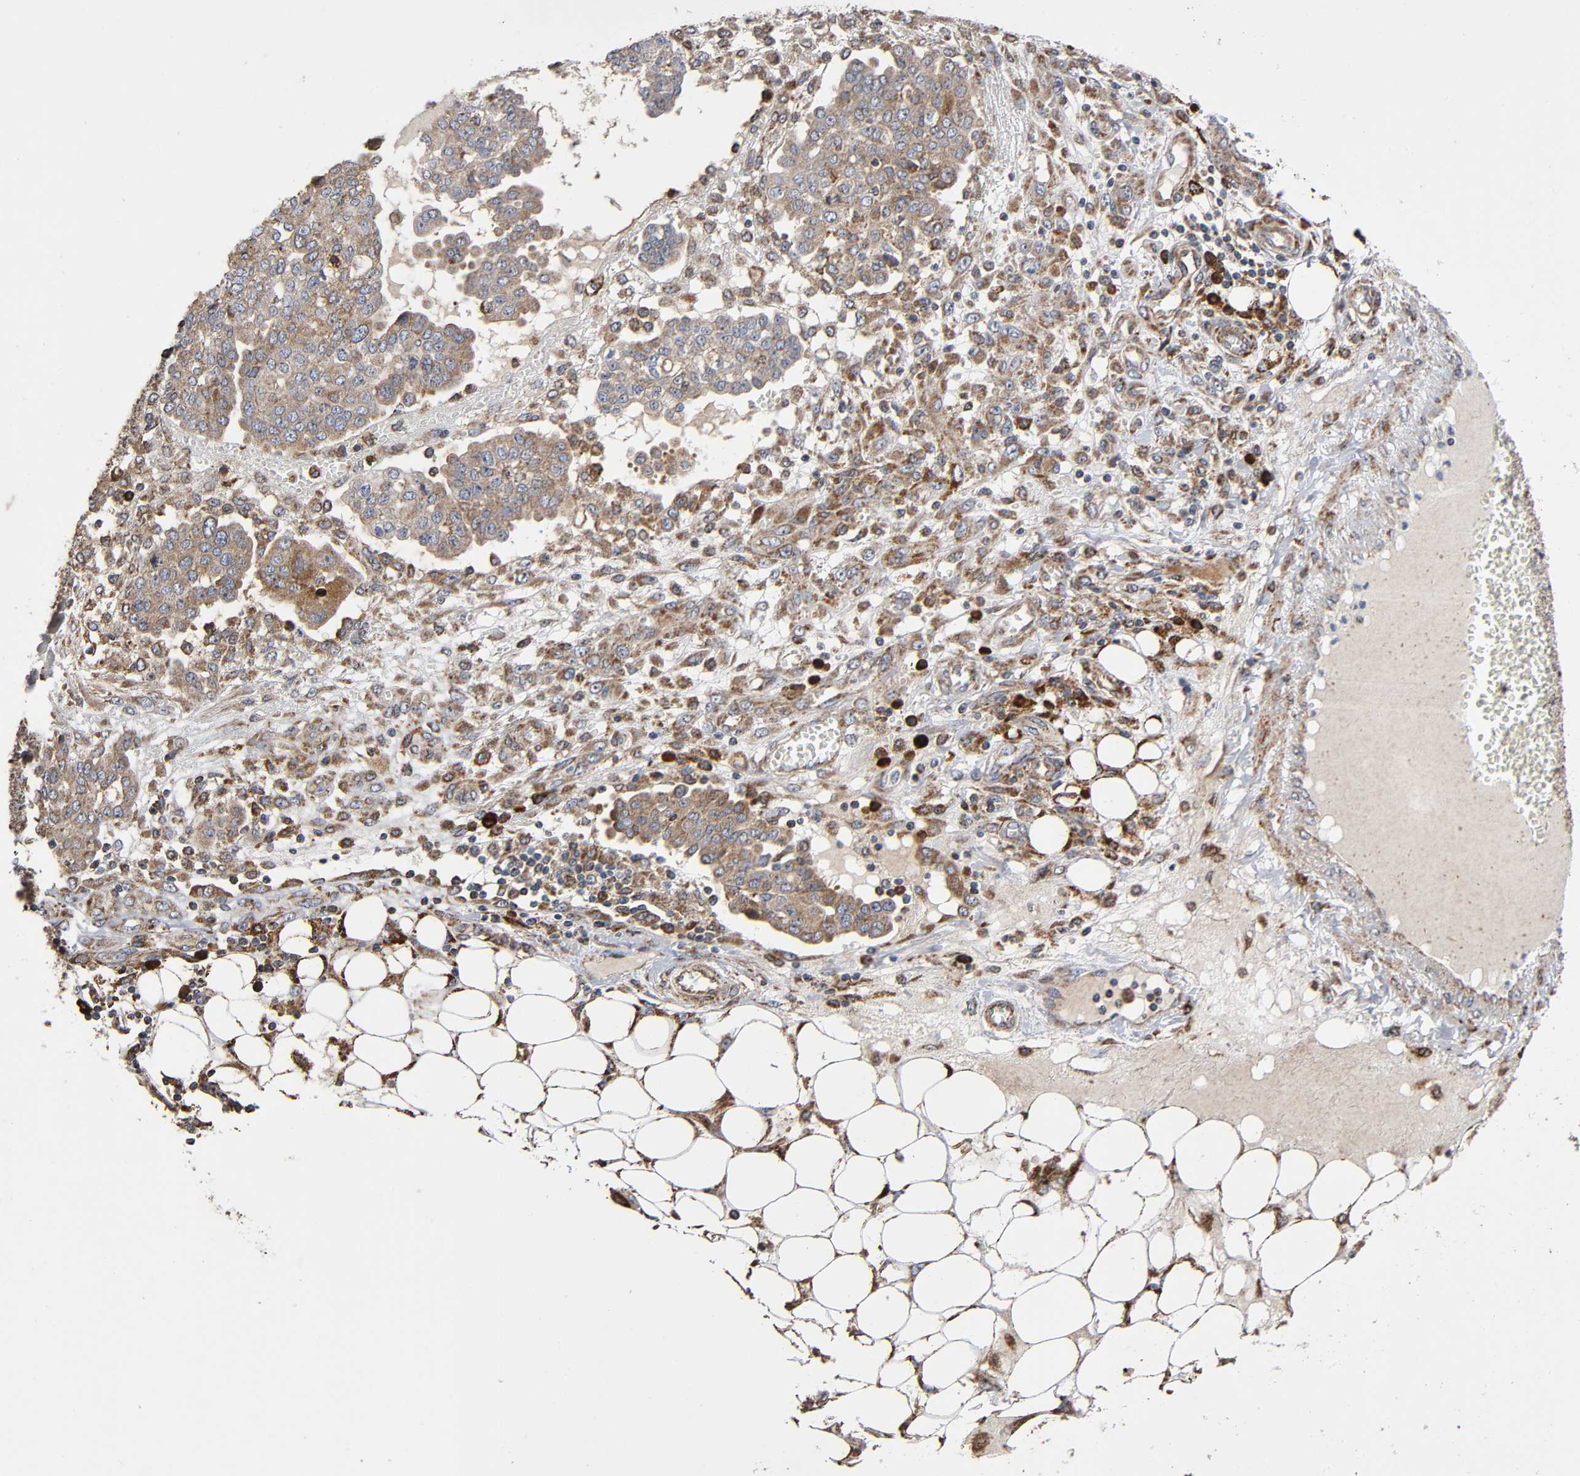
{"staining": {"intensity": "moderate", "quantity": "25%-75%", "location": "cytoplasmic/membranous"}, "tissue": "ovarian cancer", "cell_type": "Tumor cells", "image_type": "cancer", "snomed": [{"axis": "morphology", "description": "Cystadenocarcinoma, serous, NOS"}, {"axis": "topography", "description": "Soft tissue"}, {"axis": "topography", "description": "Ovary"}], "caption": "A micrograph of serous cystadenocarcinoma (ovarian) stained for a protein demonstrates moderate cytoplasmic/membranous brown staining in tumor cells.", "gene": "MAP3K1", "patient": {"sex": "female", "age": 57}}